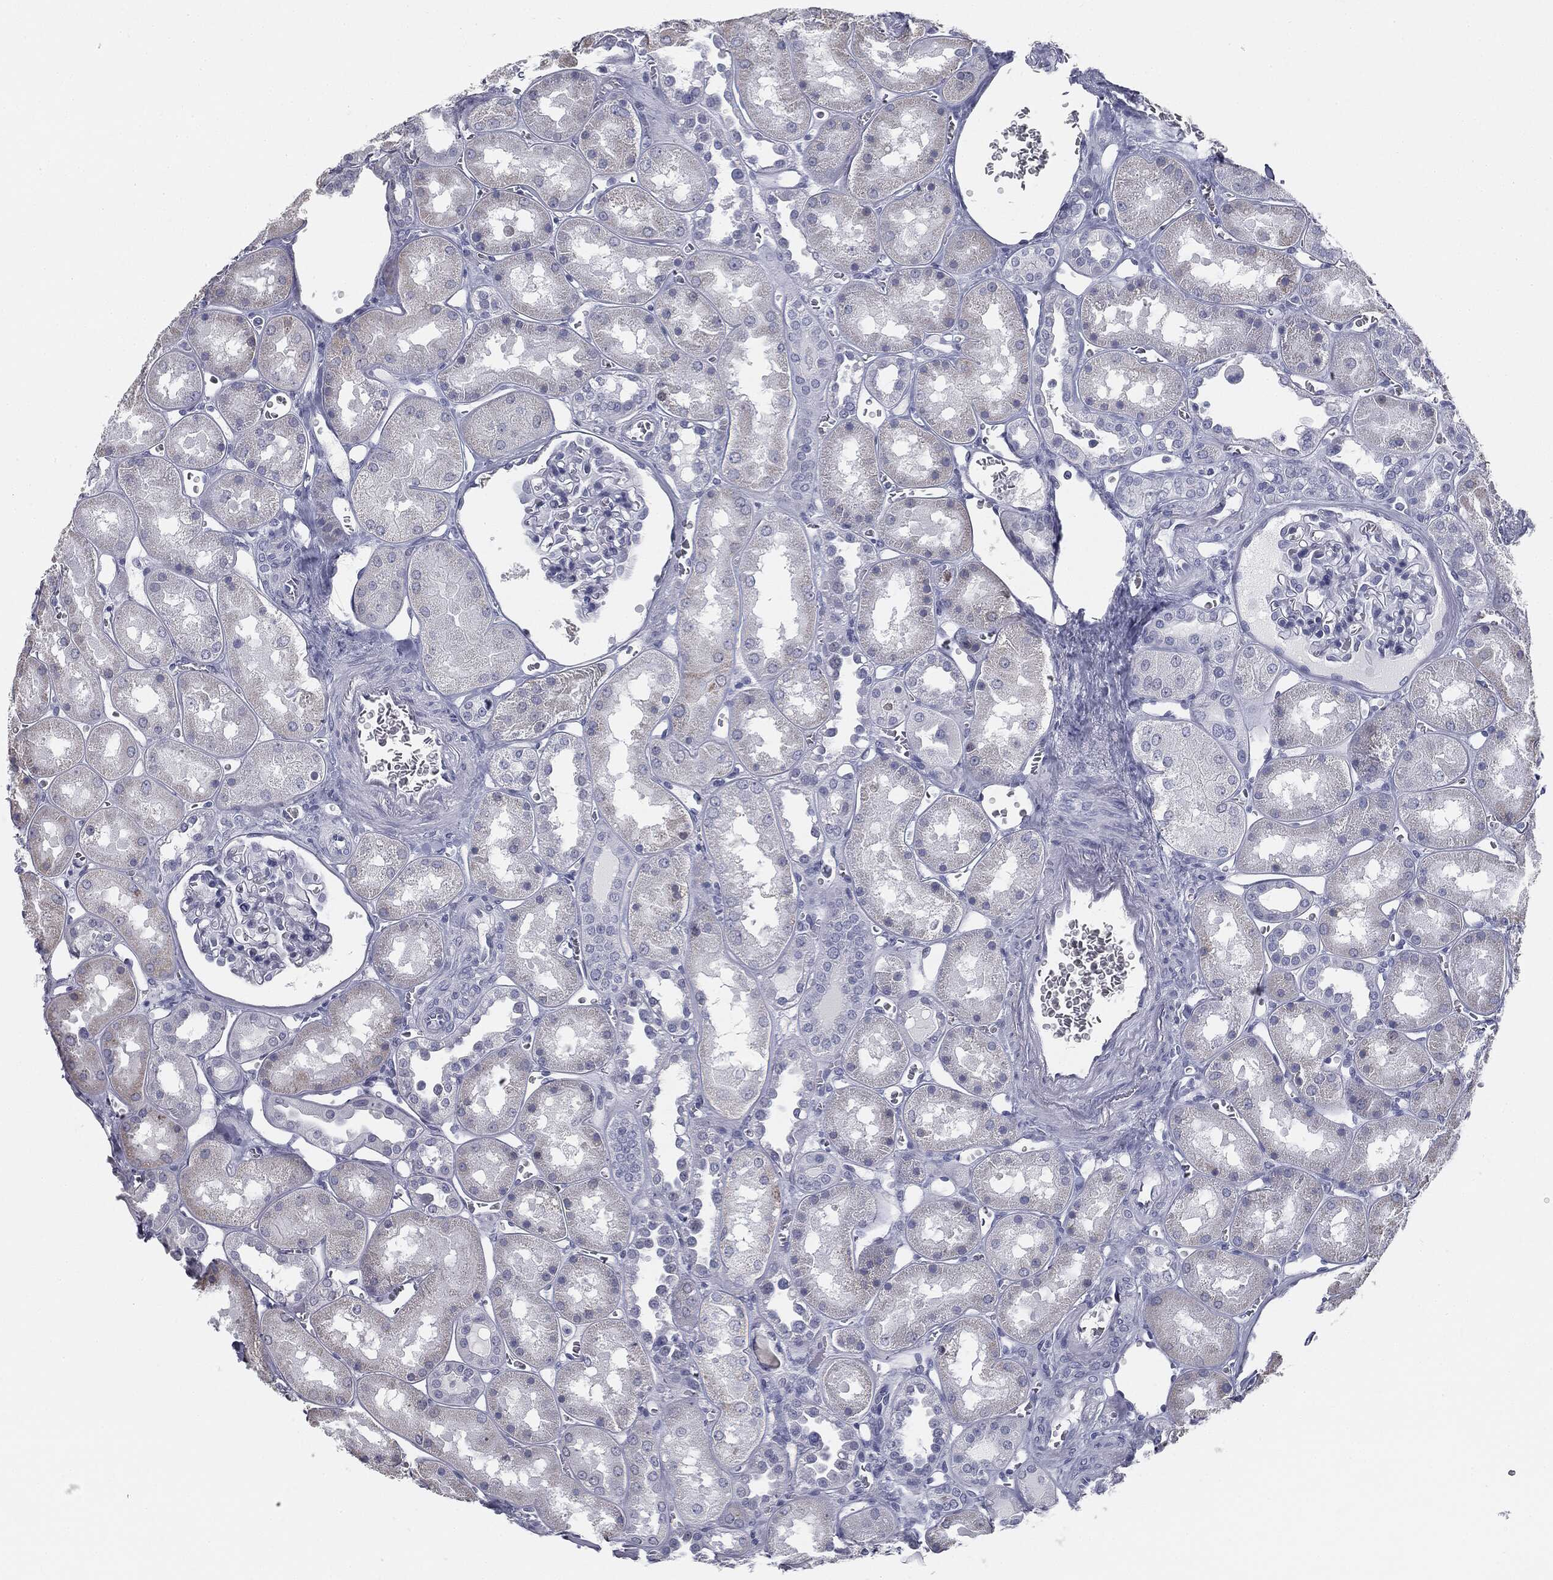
{"staining": {"intensity": "negative", "quantity": "none", "location": "none"}, "tissue": "kidney", "cell_type": "Cells in glomeruli", "image_type": "normal", "snomed": [{"axis": "morphology", "description": "Normal tissue, NOS"}, {"axis": "topography", "description": "Kidney"}], "caption": "Unremarkable kidney was stained to show a protein in brown. There is no significant positivity in cells in glomeruli. The staining is performed using DAB brown chromogen with nuclei counter-stained in using hematoxylin.", "gene": "TPO", "patient": {"sex": "male", "age": 73}}